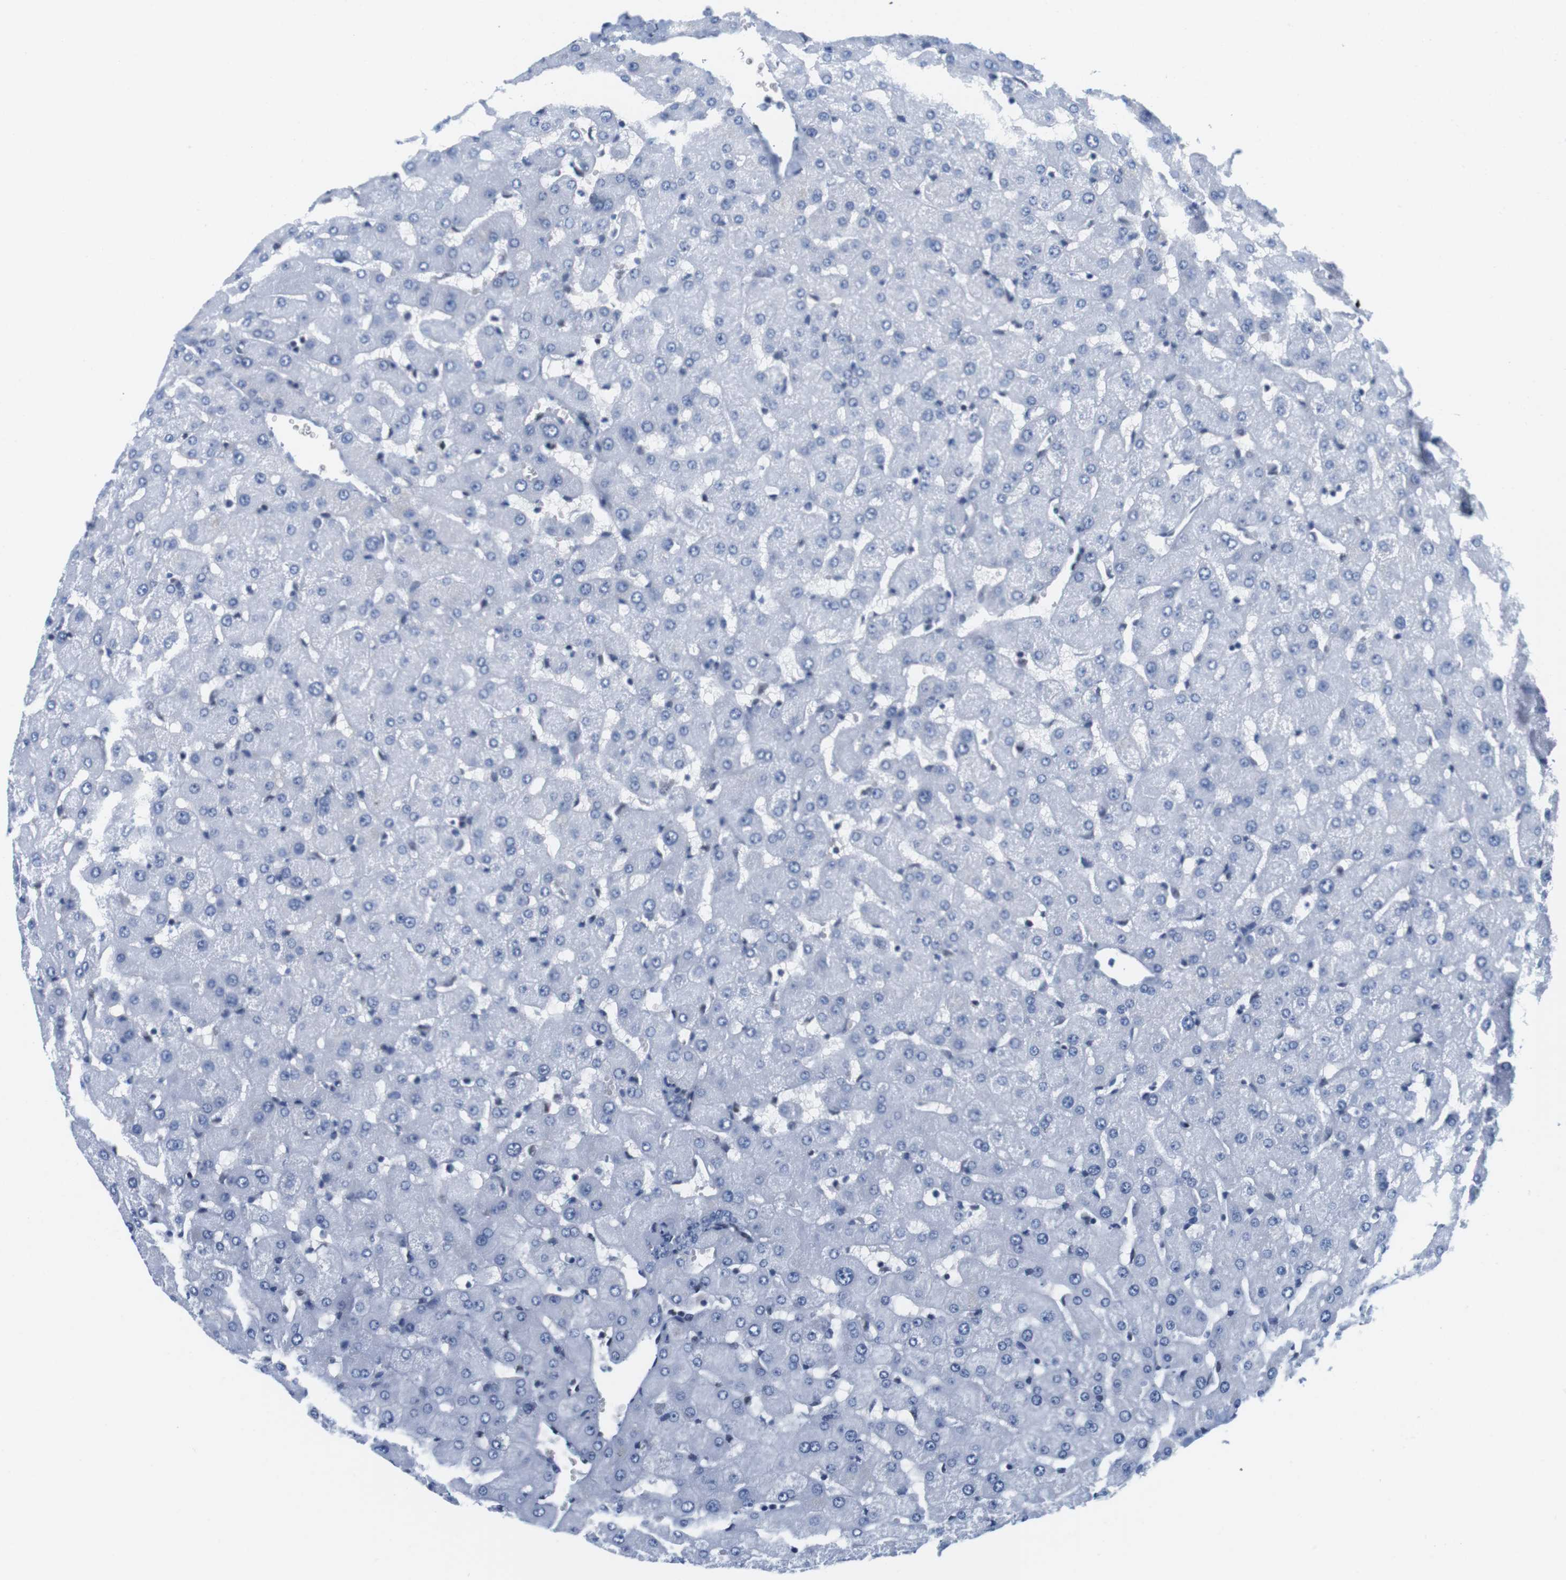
{"staining": {"intensity": "negative", "quantity": "none", "location": "none"}, "tissue": "liver", "cell_type": "Cholangiocytes", "image_type": "normal", "snomed": [{"axis": "morphology", "description": "Normal tissue, NOS"}, {"axis": "topography", "description": "Liver"}], "caption": "A high-resolution micrograph shows IHC staining of normal liver, which displays no significant expression in cholangiocytes.", "gene": "IFI16", "patient": {"sex": "female", "age": 63}}